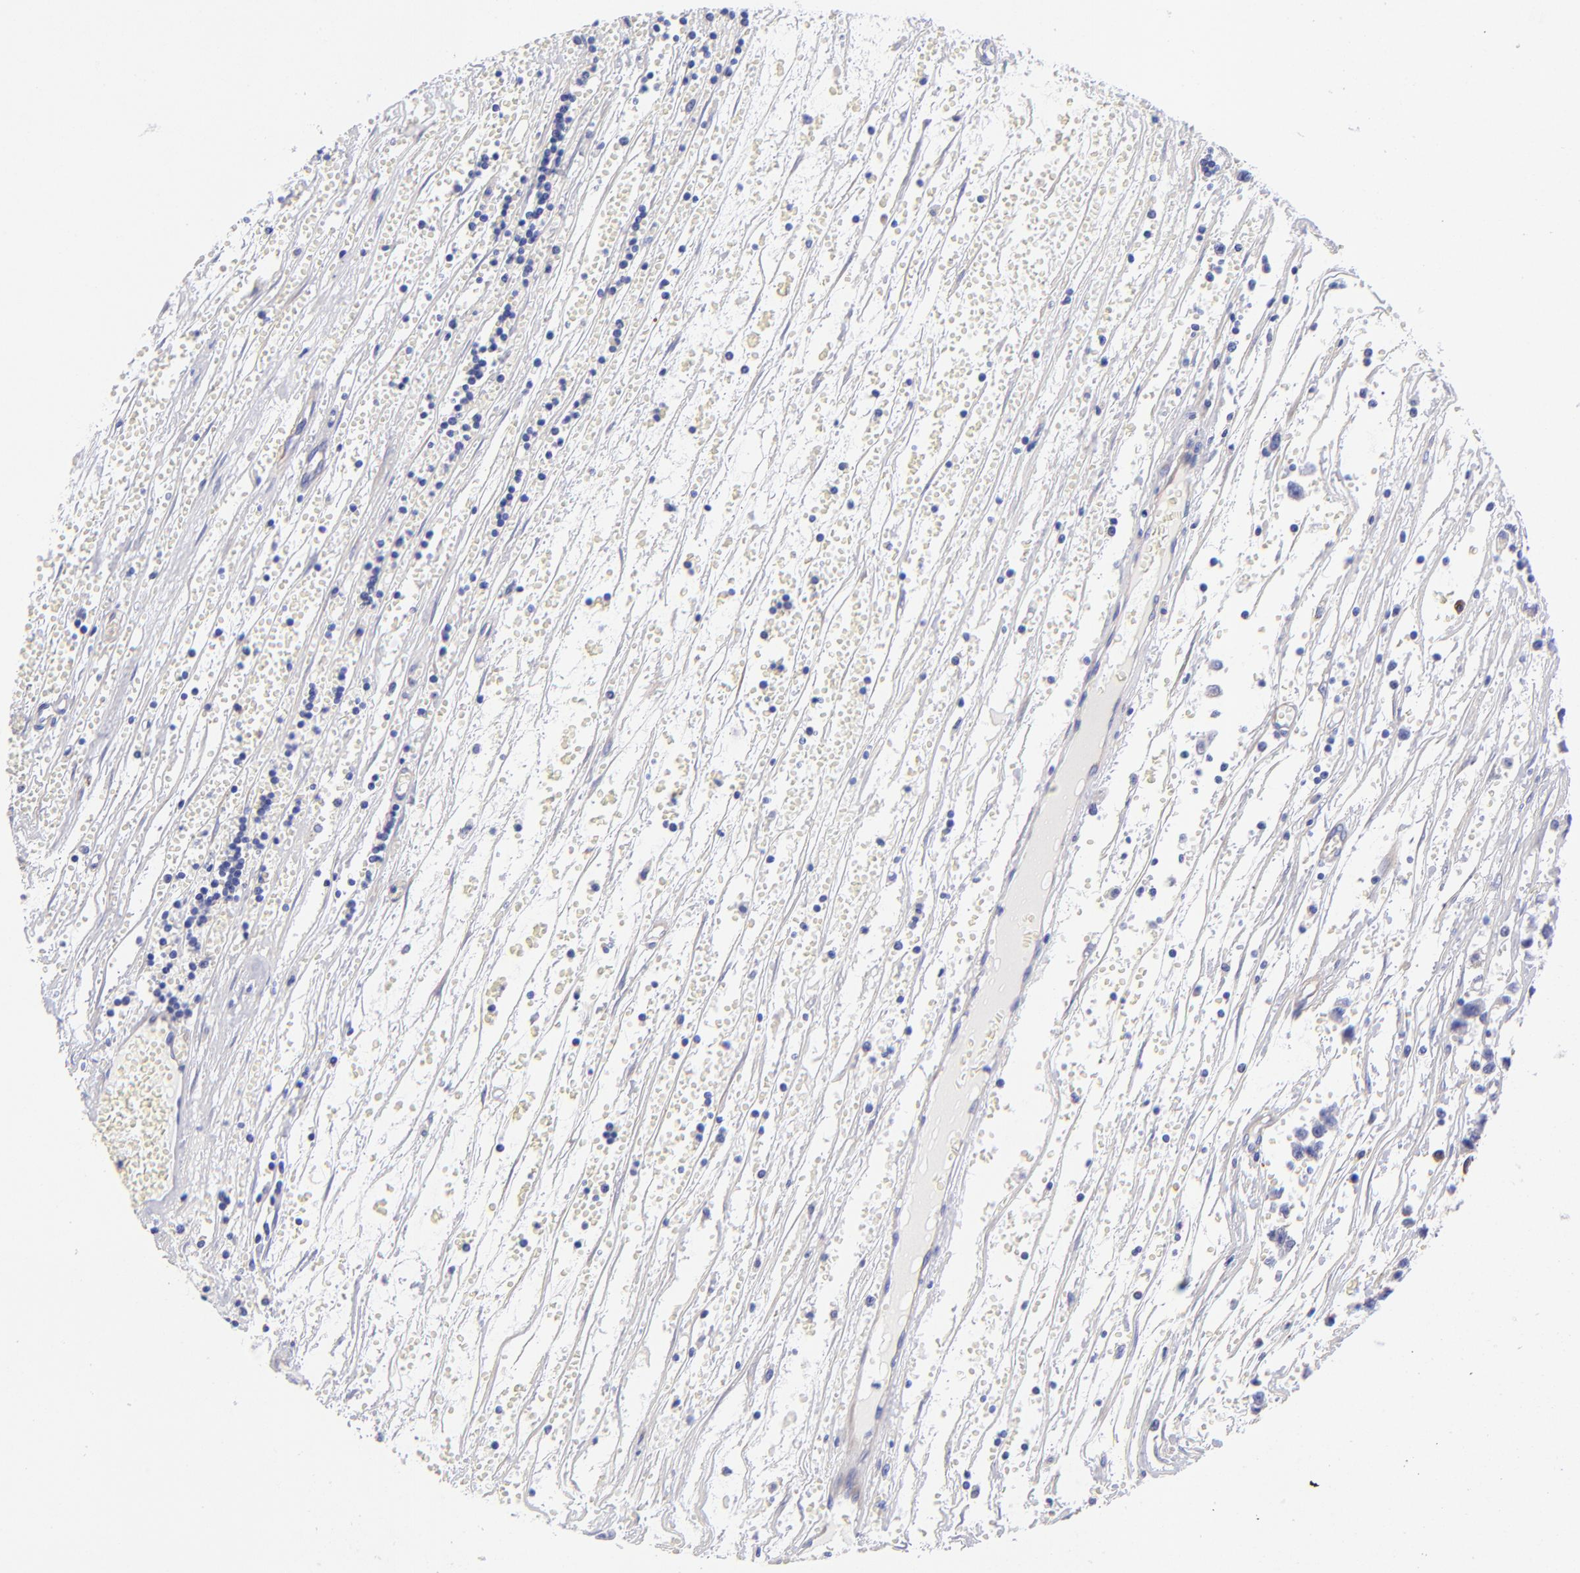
{"staining": {"intensity": "negative", "quantity": "none", "location": "none"}, "tissue": "testis cancer", "cell_type": "Tumor cells", "image_type": "cancer", "snomed": [{"axis": "morphology", "description": "Seminoma, NOS"}, {"axis": "topography", "description": "Testis"}], "caption": "Tumor cells show no significant protein staining in seminoma (testis).", "gene": "PPFIBP1", "patient": {"sex": "male", "age": 35}}